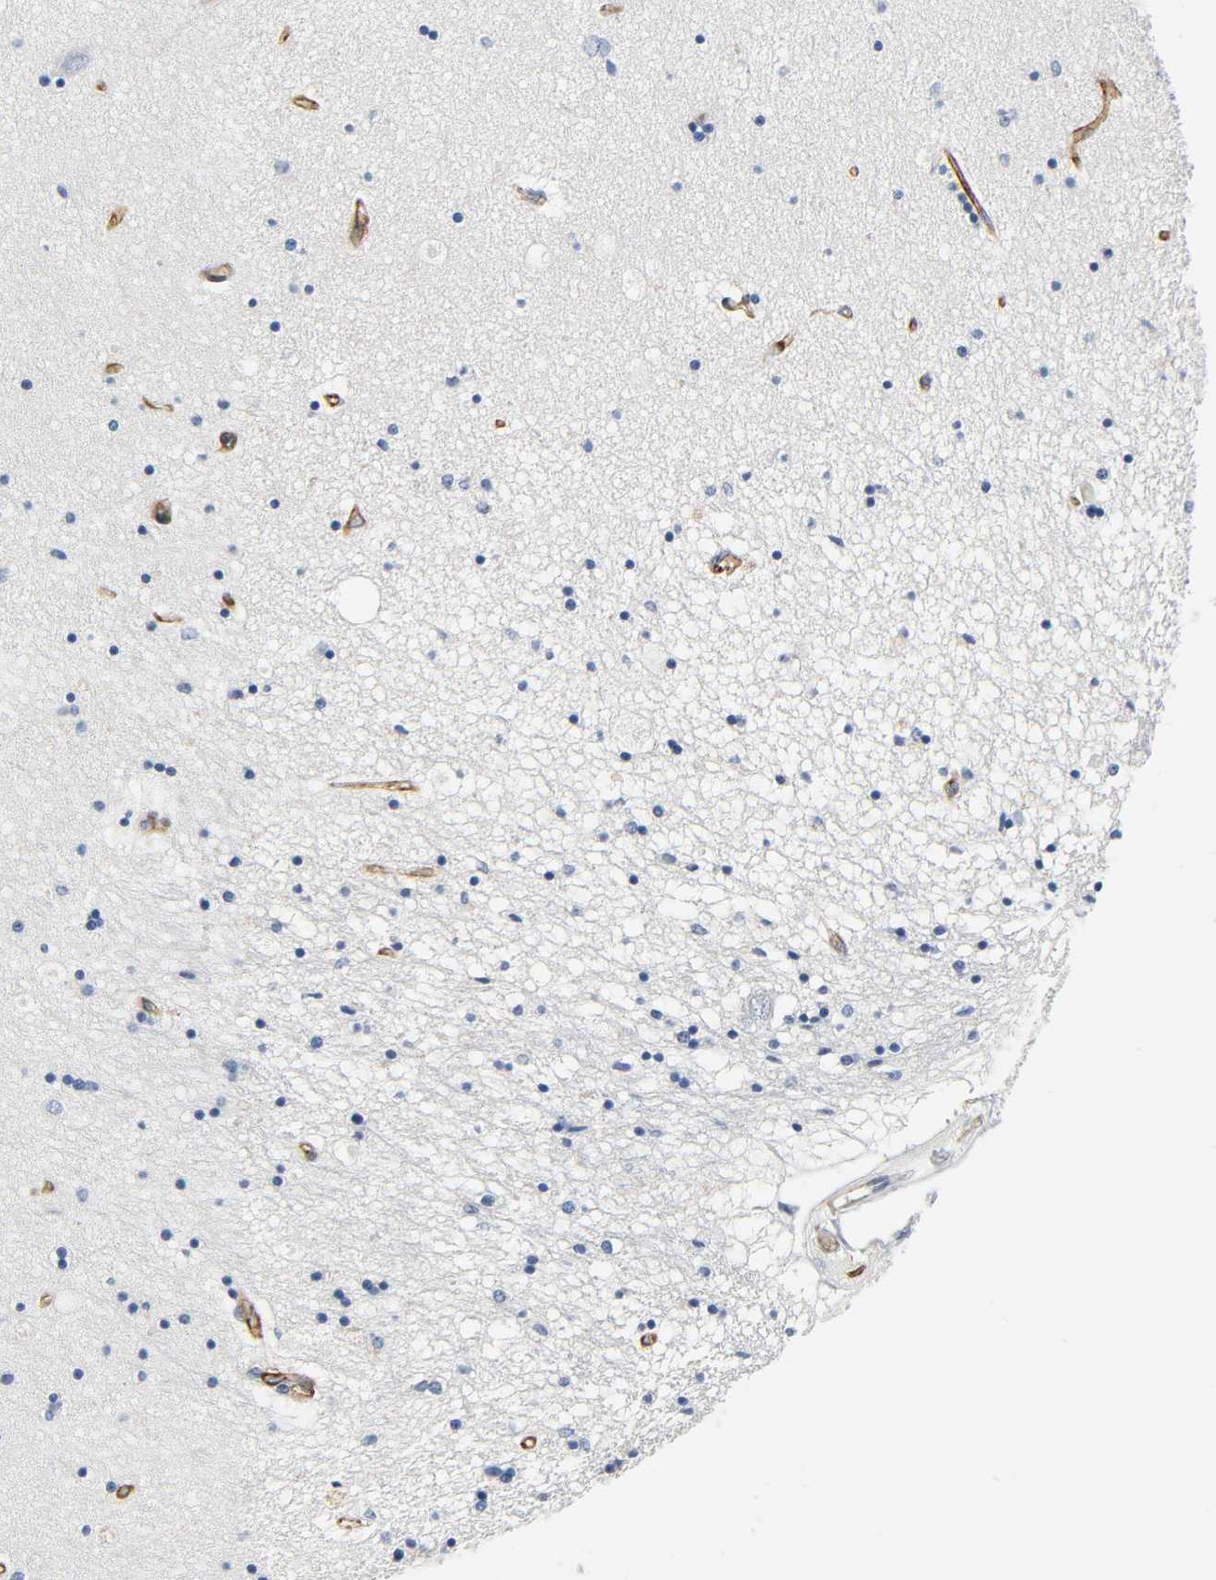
{"staining": {"intensity": "negative", "quantity": "none", "location": "none"}, "tissue": "hippocampus", "cell_type": "Glial cells", "image_type": "normal", "snomed": [{"axis": "morphology", "description": "Normal tissue, NOS"}, {"axis": "topography", "description": "Hippocampus"}], "caption": "Immunohistochemistry (IHC) of unremarkable hippocampus demonstrates no staining in glial cells. The staining is performed using DAB (3,3'-diaminobenzidine) brown chromogen with nuclei counter-stained in using hematoxylin.", "gene": "ANPEP", "patient": {"sex": "female", "age": 54}}